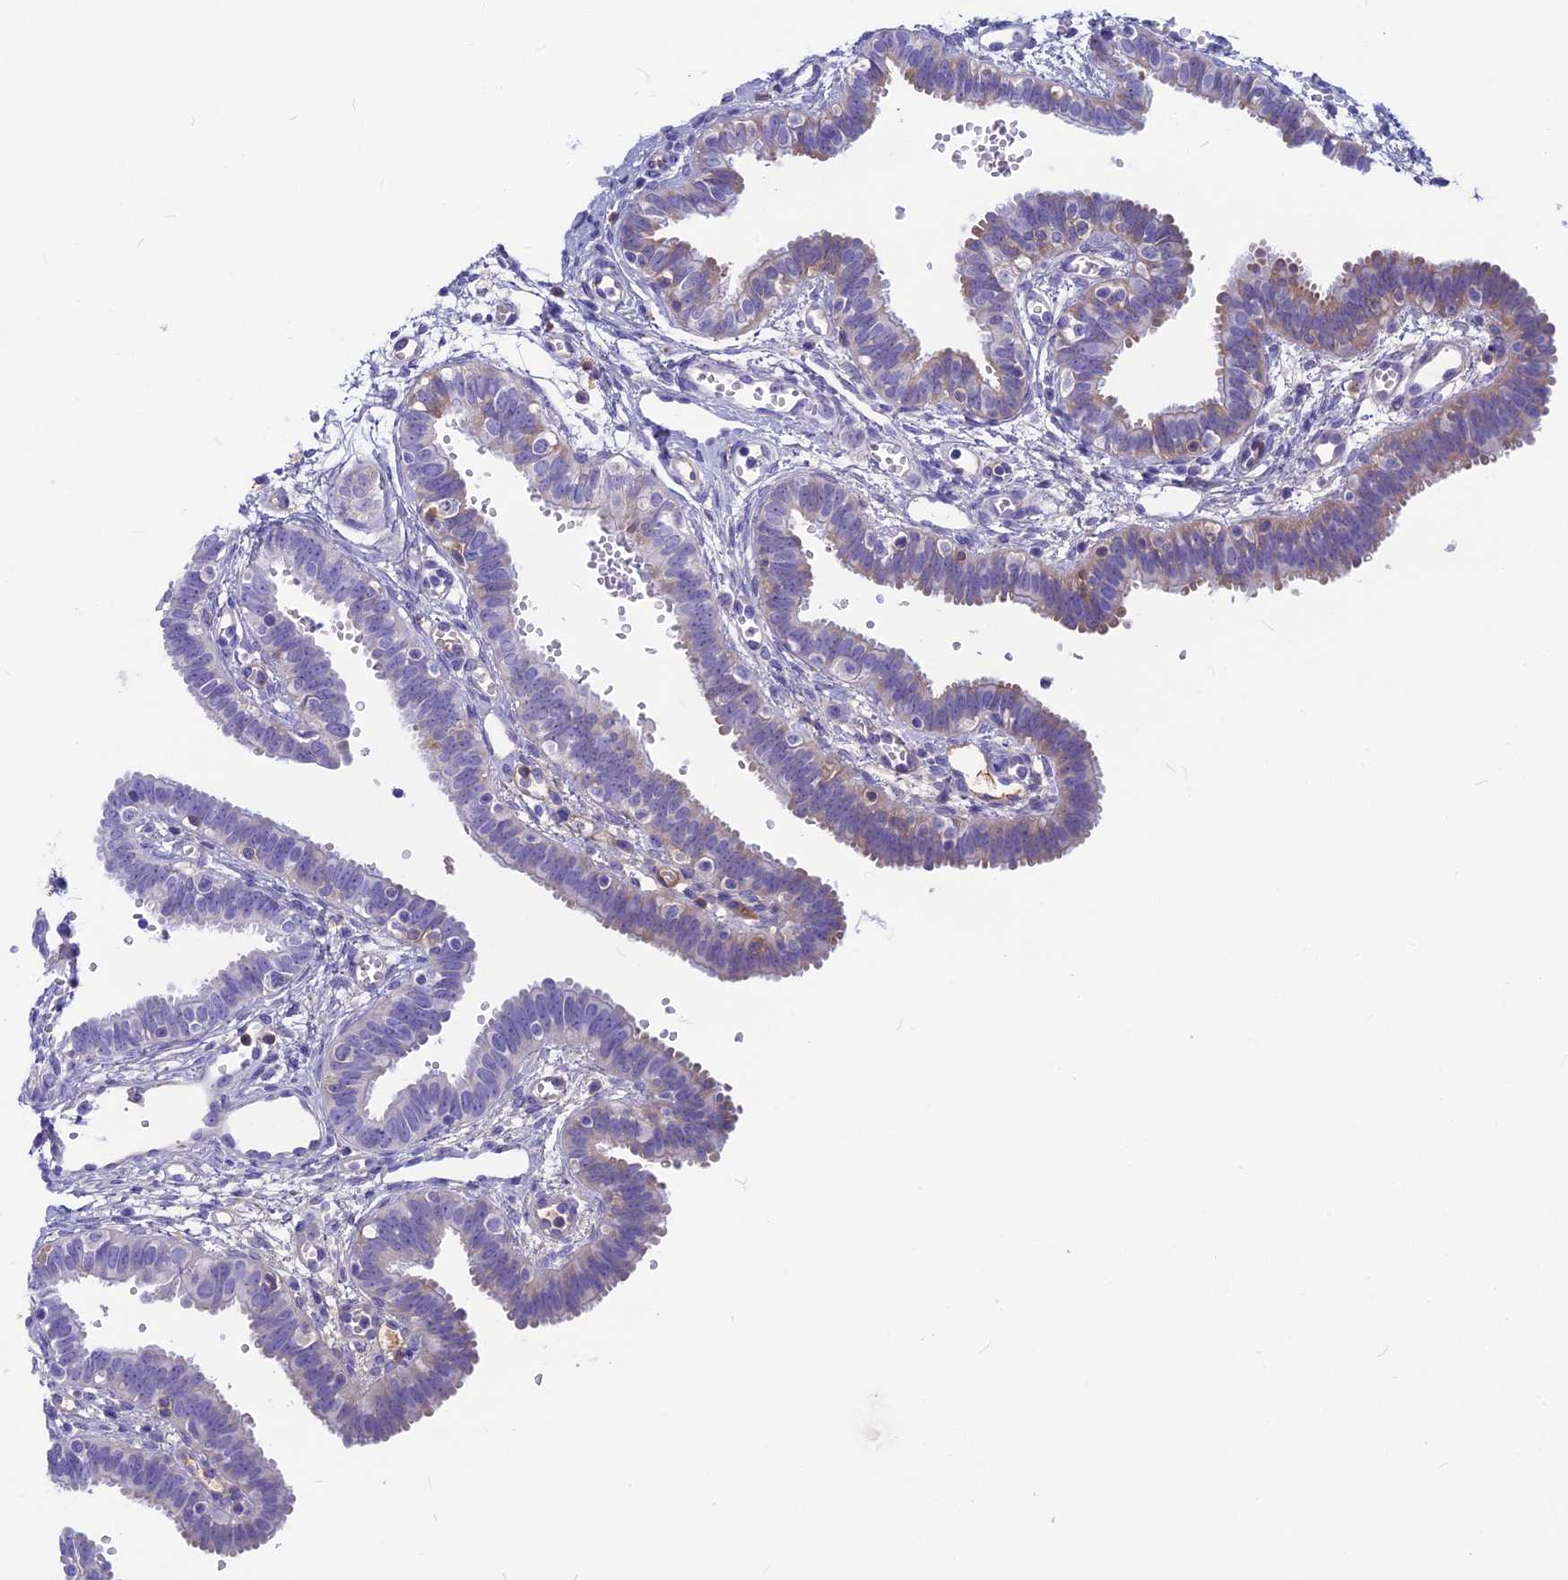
{"staining": {"intensity": "weak", "quantity": "<25%", "location": "cytoplasmic/membranous"}, "tissue": "fallopian tube", "cell_type": "Glandular cells", "image_type": "normal", "snomed": [{"axis": "morphology", "description": "Normal tissue, NOS"}, {"axis": "topography", "description": "Fallopian tube"}, {"axis": "topography", "description": "Placenta"}], "caption": "Protein analysis of normal fallopian tube reveals no significant expression in glandular cells. (DAB (3,3'-diaminobenzidine) immunohistochemistry, high magnification).", "gene": "SNAP91", "patient": {"sex": "female", "age": 32}}